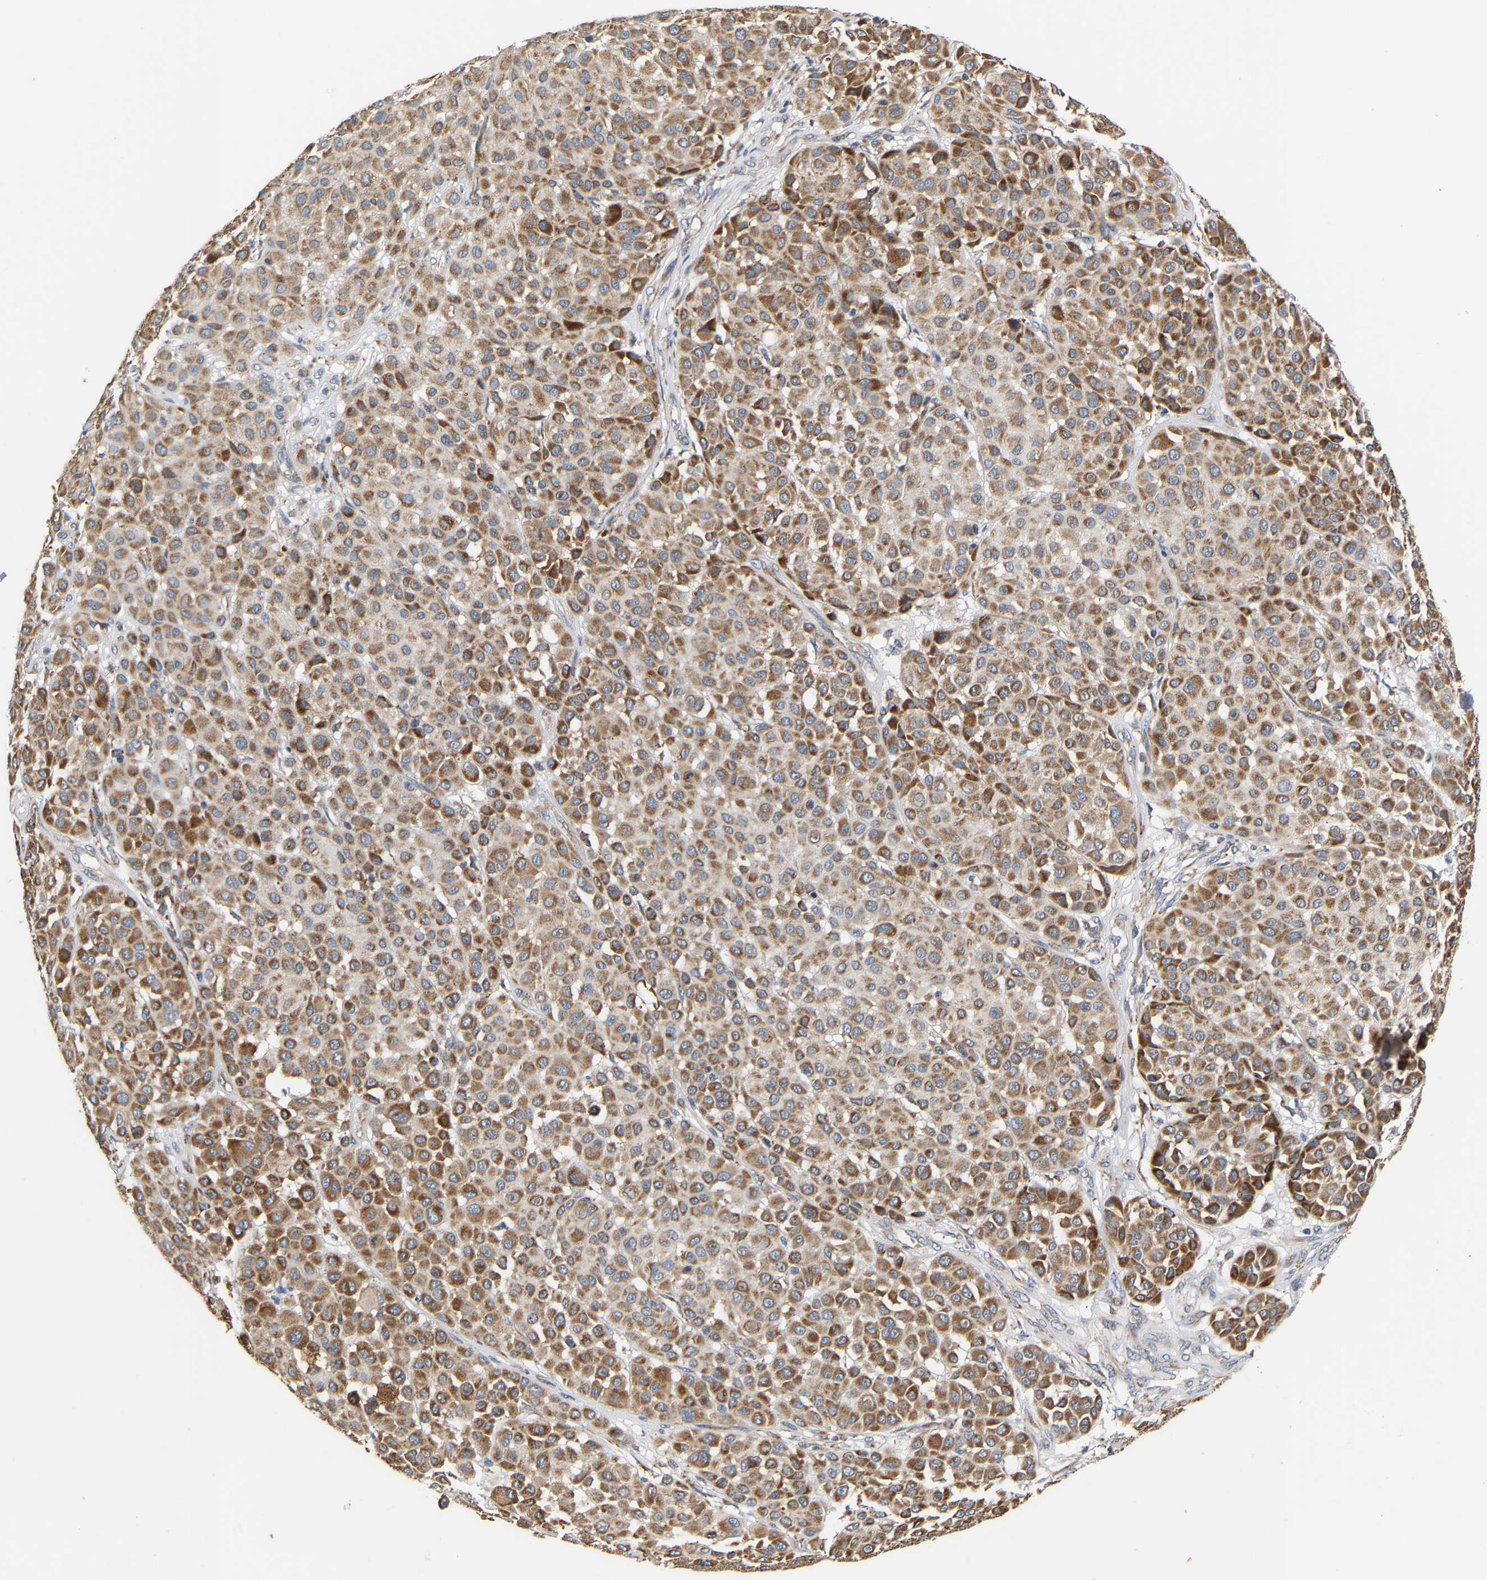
{"staining": {"intensity": "strong", "quantity": ">75%", "location": "cytoplasmic/membranous"}, "tissue": "melanoma", "cell_type": "Tumor cells", "image_type": "cancer", "snomed": [{"axis": "morphology", "description": "Malignant melanoma, Metastatic site"}, {"axis": "topography", "description": "Soft tissue"}], "caption": "There is high levels of strong cytoplasmic/membranous positivity in tumor cells of melanoma, as demonstrated by immunohistochemical staining (brown color).", "gene": "TMEM168", "patient": {"sex": "male", "age": 41}}